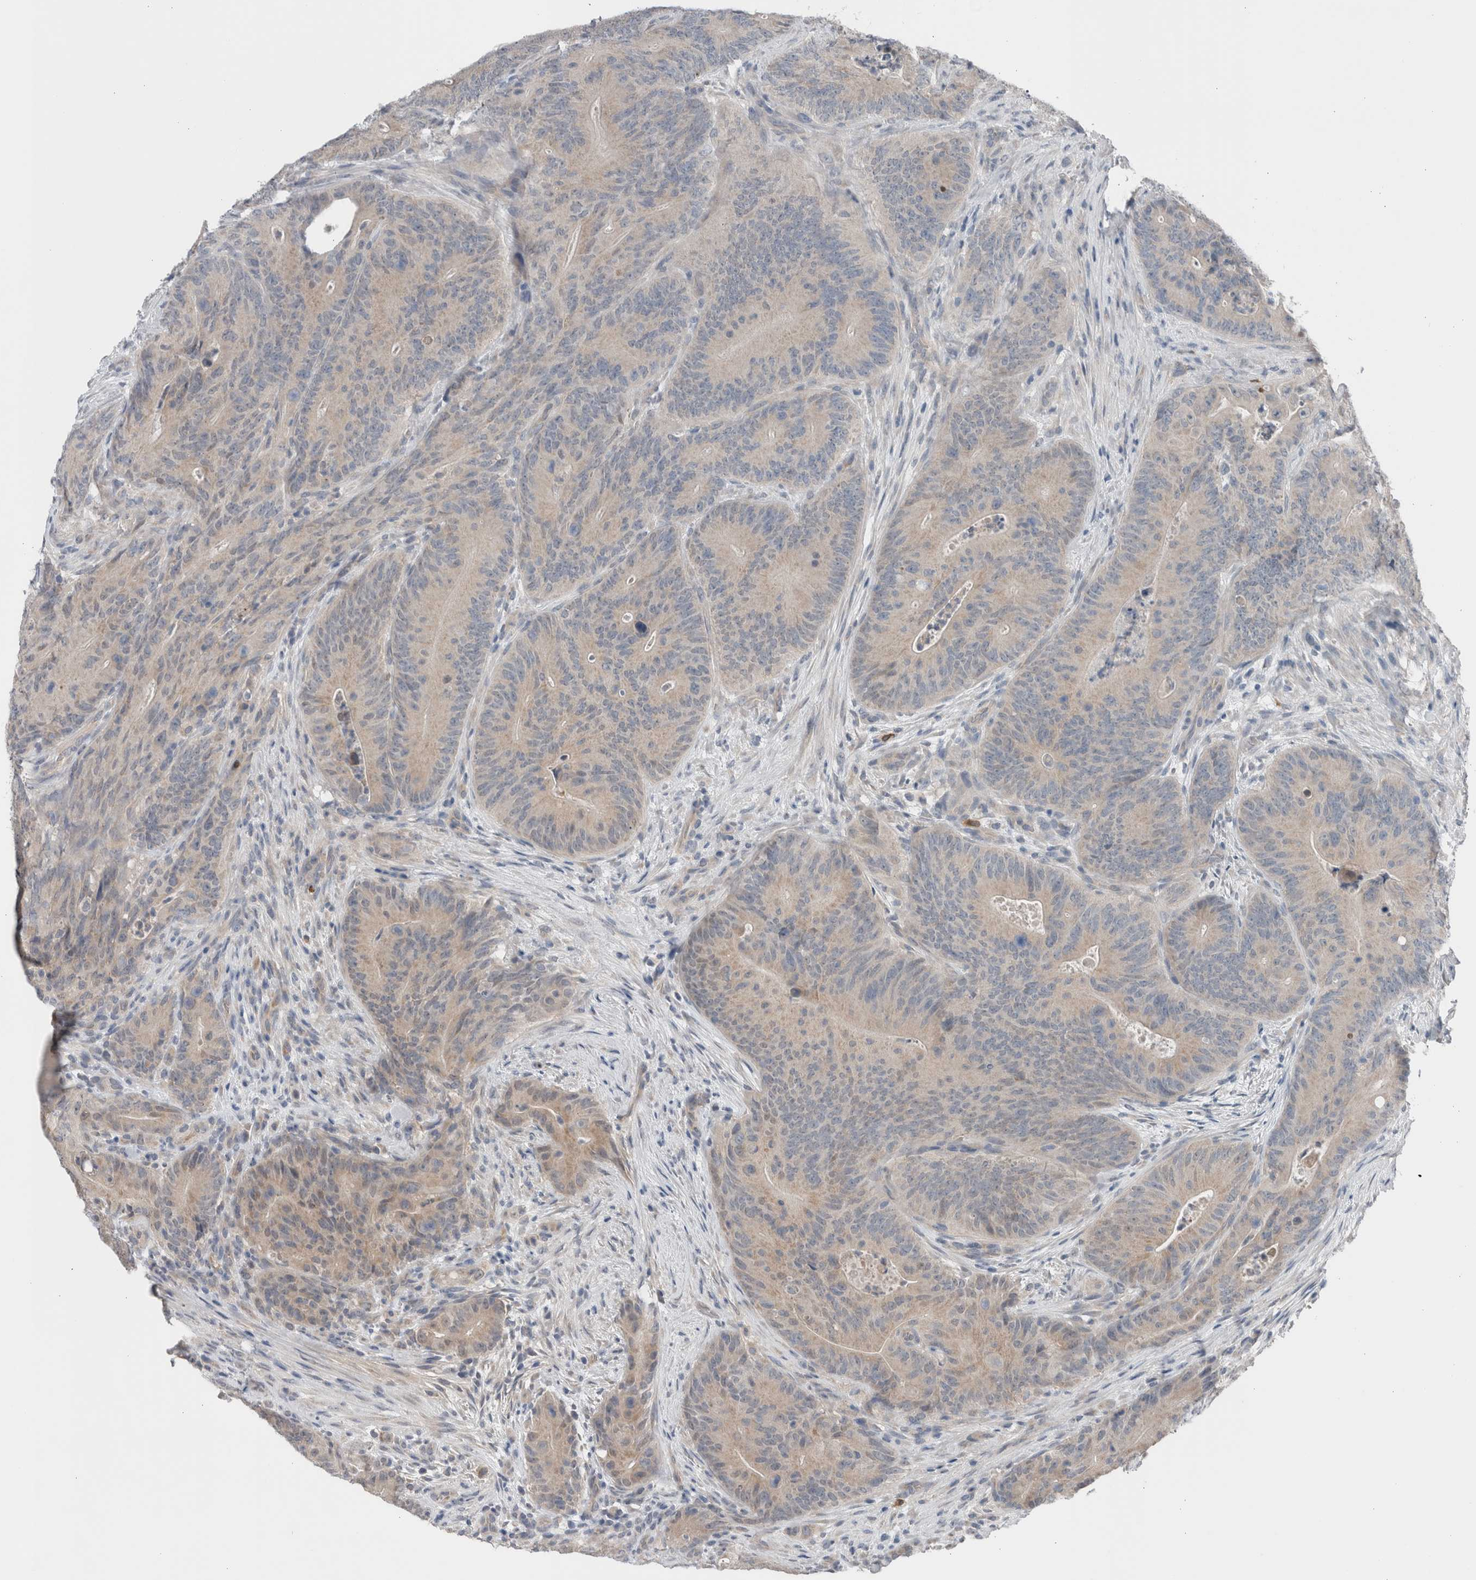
{"staining": {"intensity": "weak", "quantity": "25%-75%", "location": "cytoplasmic/membranous"}, "tissue": "colorectal cancer", "cell_type": "Tumor cells", "image_type": "cancer", "snomed": [{"axis": "morphology", "description": "Normal tissue, NOS"}, {"axis": "topography", "description": "Colon"}], "caption": "Immunohistochemical staining of colorectal cancer exhibits low levels of weak cytoplasmic/membranous positivity in approximately 25%-75% of tumor cells.", "gene": "CRNN", "patient": {"sex": "female", "age": 82}}